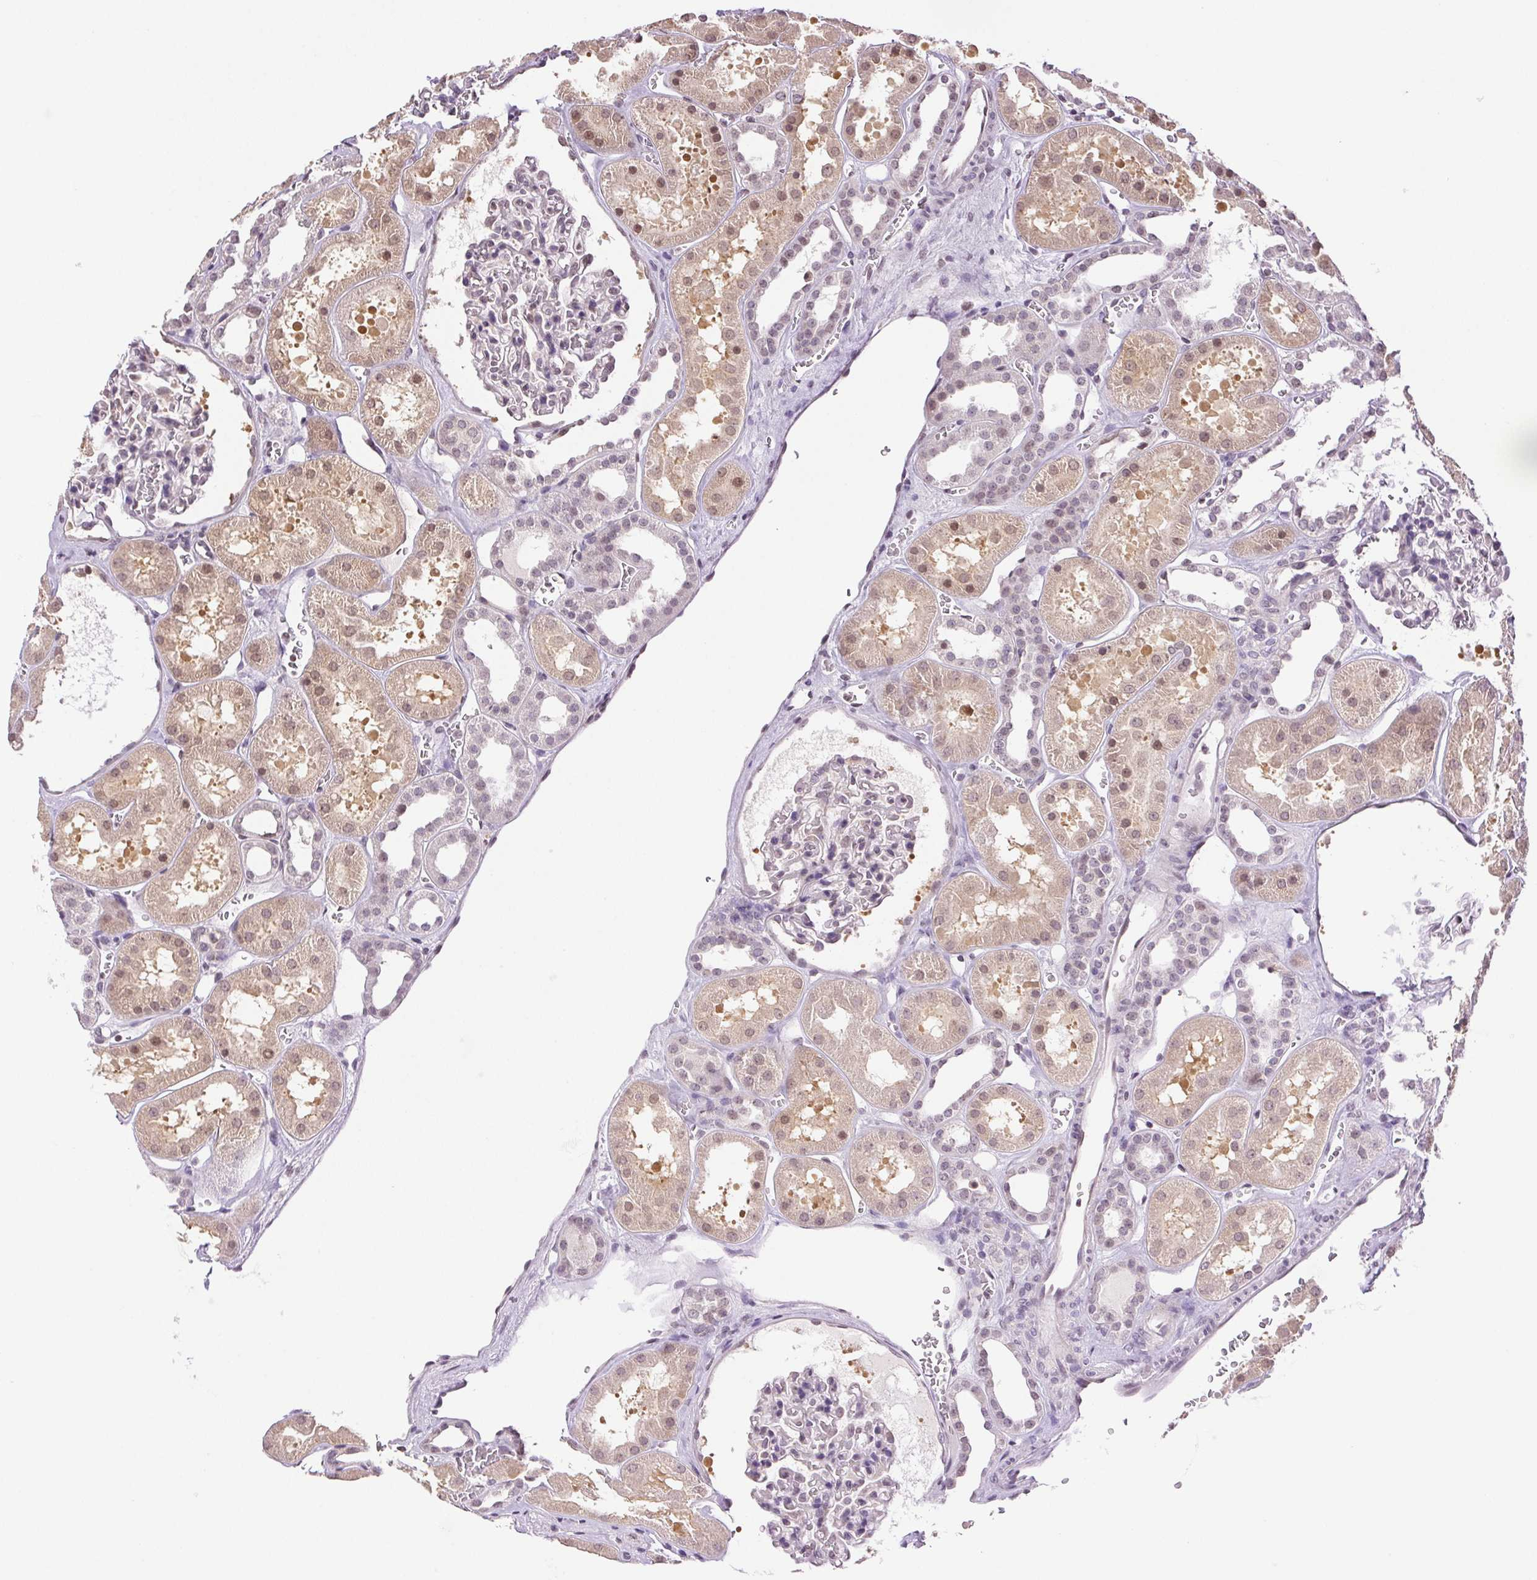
{"staining": {"intensity": "negative", "quantity": "none", "location": "none"}, "tissue": "kidney", "cell_type": "Cells in glomeruli", "image_type": "normal", "snomed": [{"axis": "morphology", "description": "Normal tissue, NOS"}, {"axis": "topography", "description": "Kidney"}], "caption": "Immunohistochemistry (IHC) image of benign kidney: kidney stained with DAB exhibits no significant protein expression in cells in glomeruli.", "gene": "TNNT3", "patient": {"sex": "female", "age": 41}}